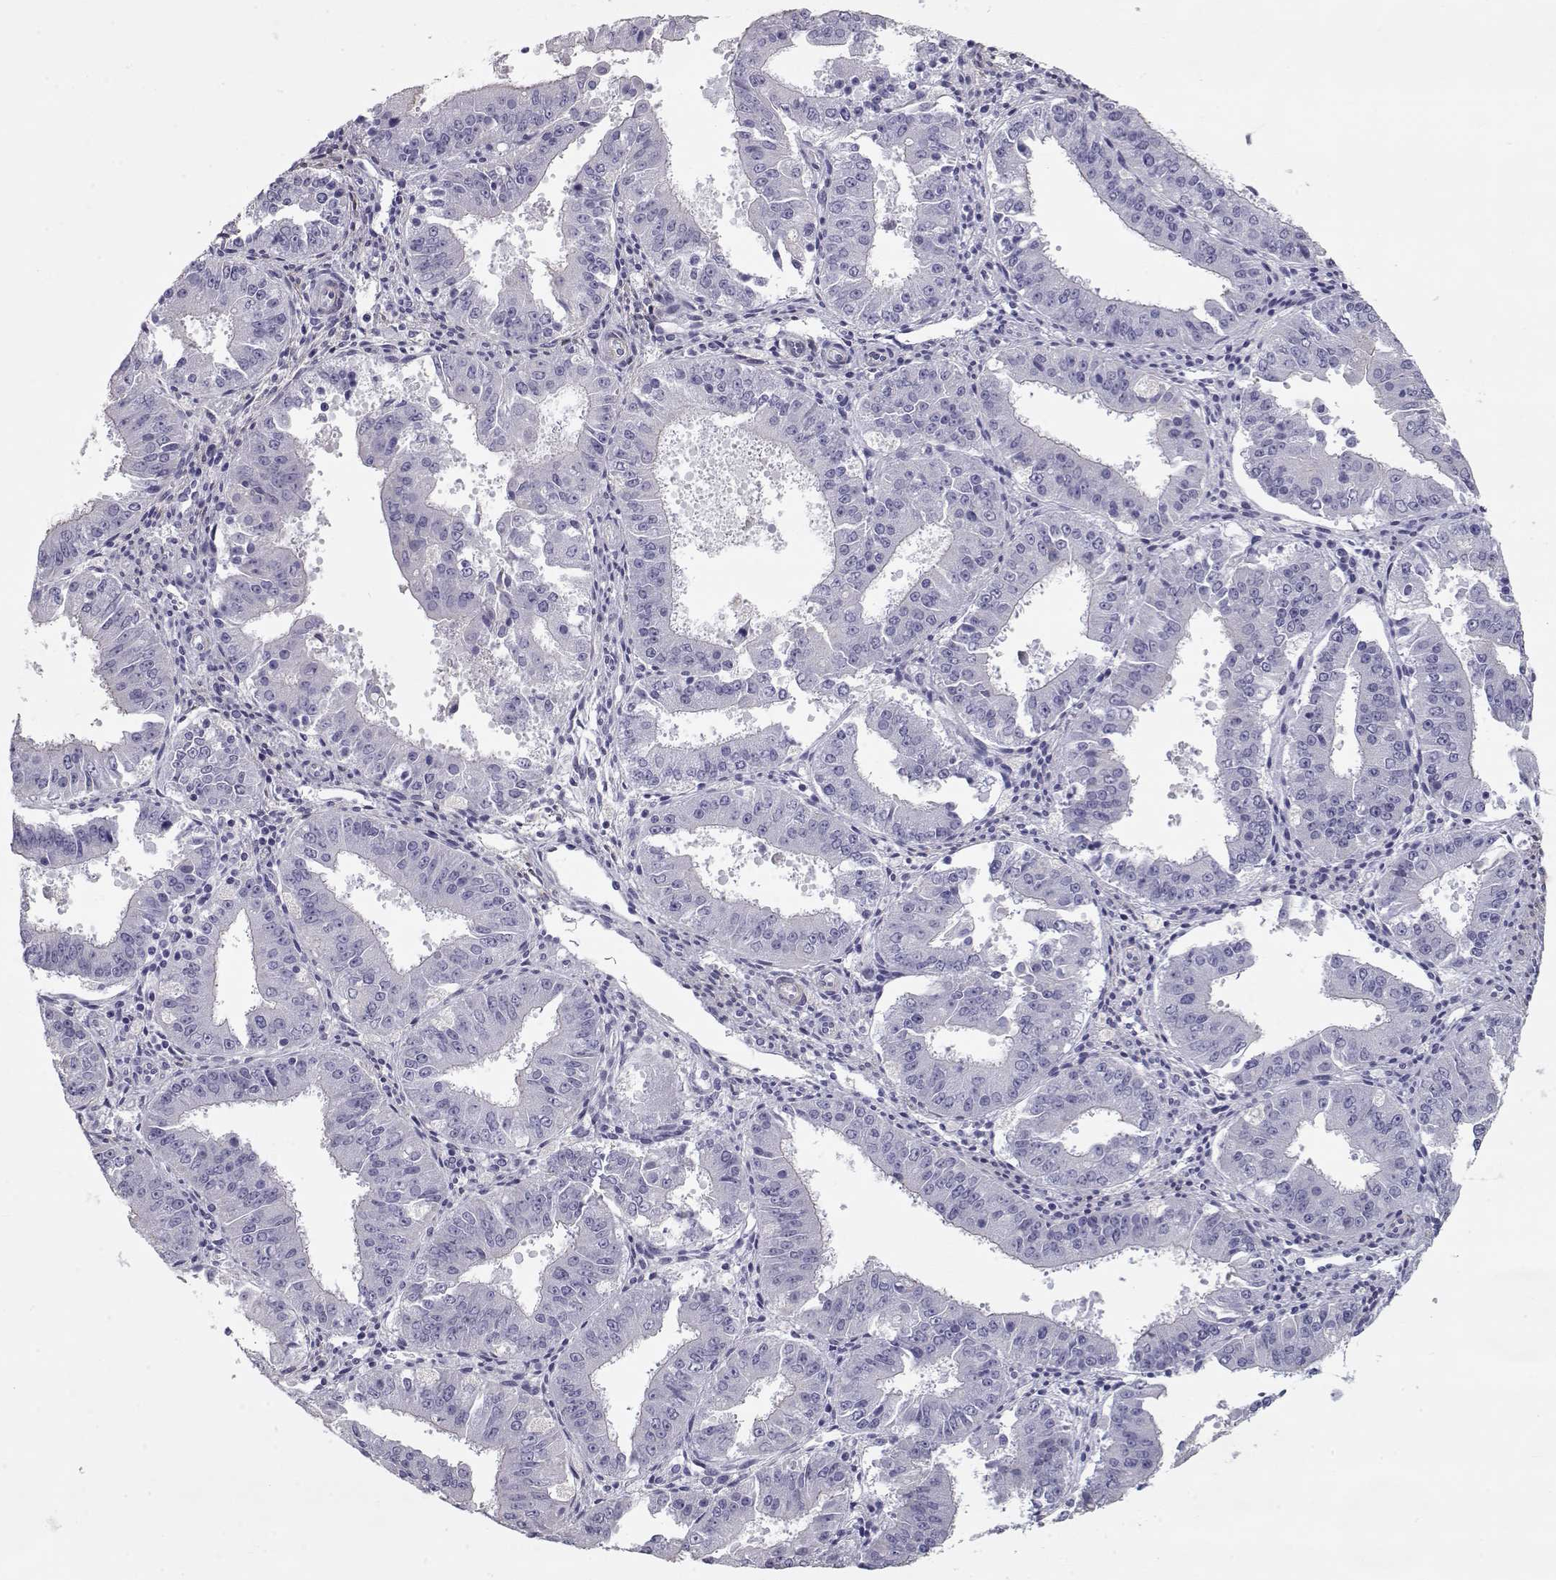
{"staining": {"intensity": "negative", "quantity": "none", "location": "none"}, "tissue": "ovarian cancer", "cell_type": "Tumor cells", "image_type": "cancer", "snomed": [{"axis": "morphology", "description": "Carcinoma, endometroid"}, {"axis": "topography", "description": "Ovary"}], "caption": "The micrograph reveals no staining of tumor cells in ovarian cancer. (Stains: DAB immunohistochemistry with hematoxylin counter stain, Microscopy: brightfield microscopy at high magnification).", "gene": "SLITRK3", "patient": {"sex": "female", "age": 42}}